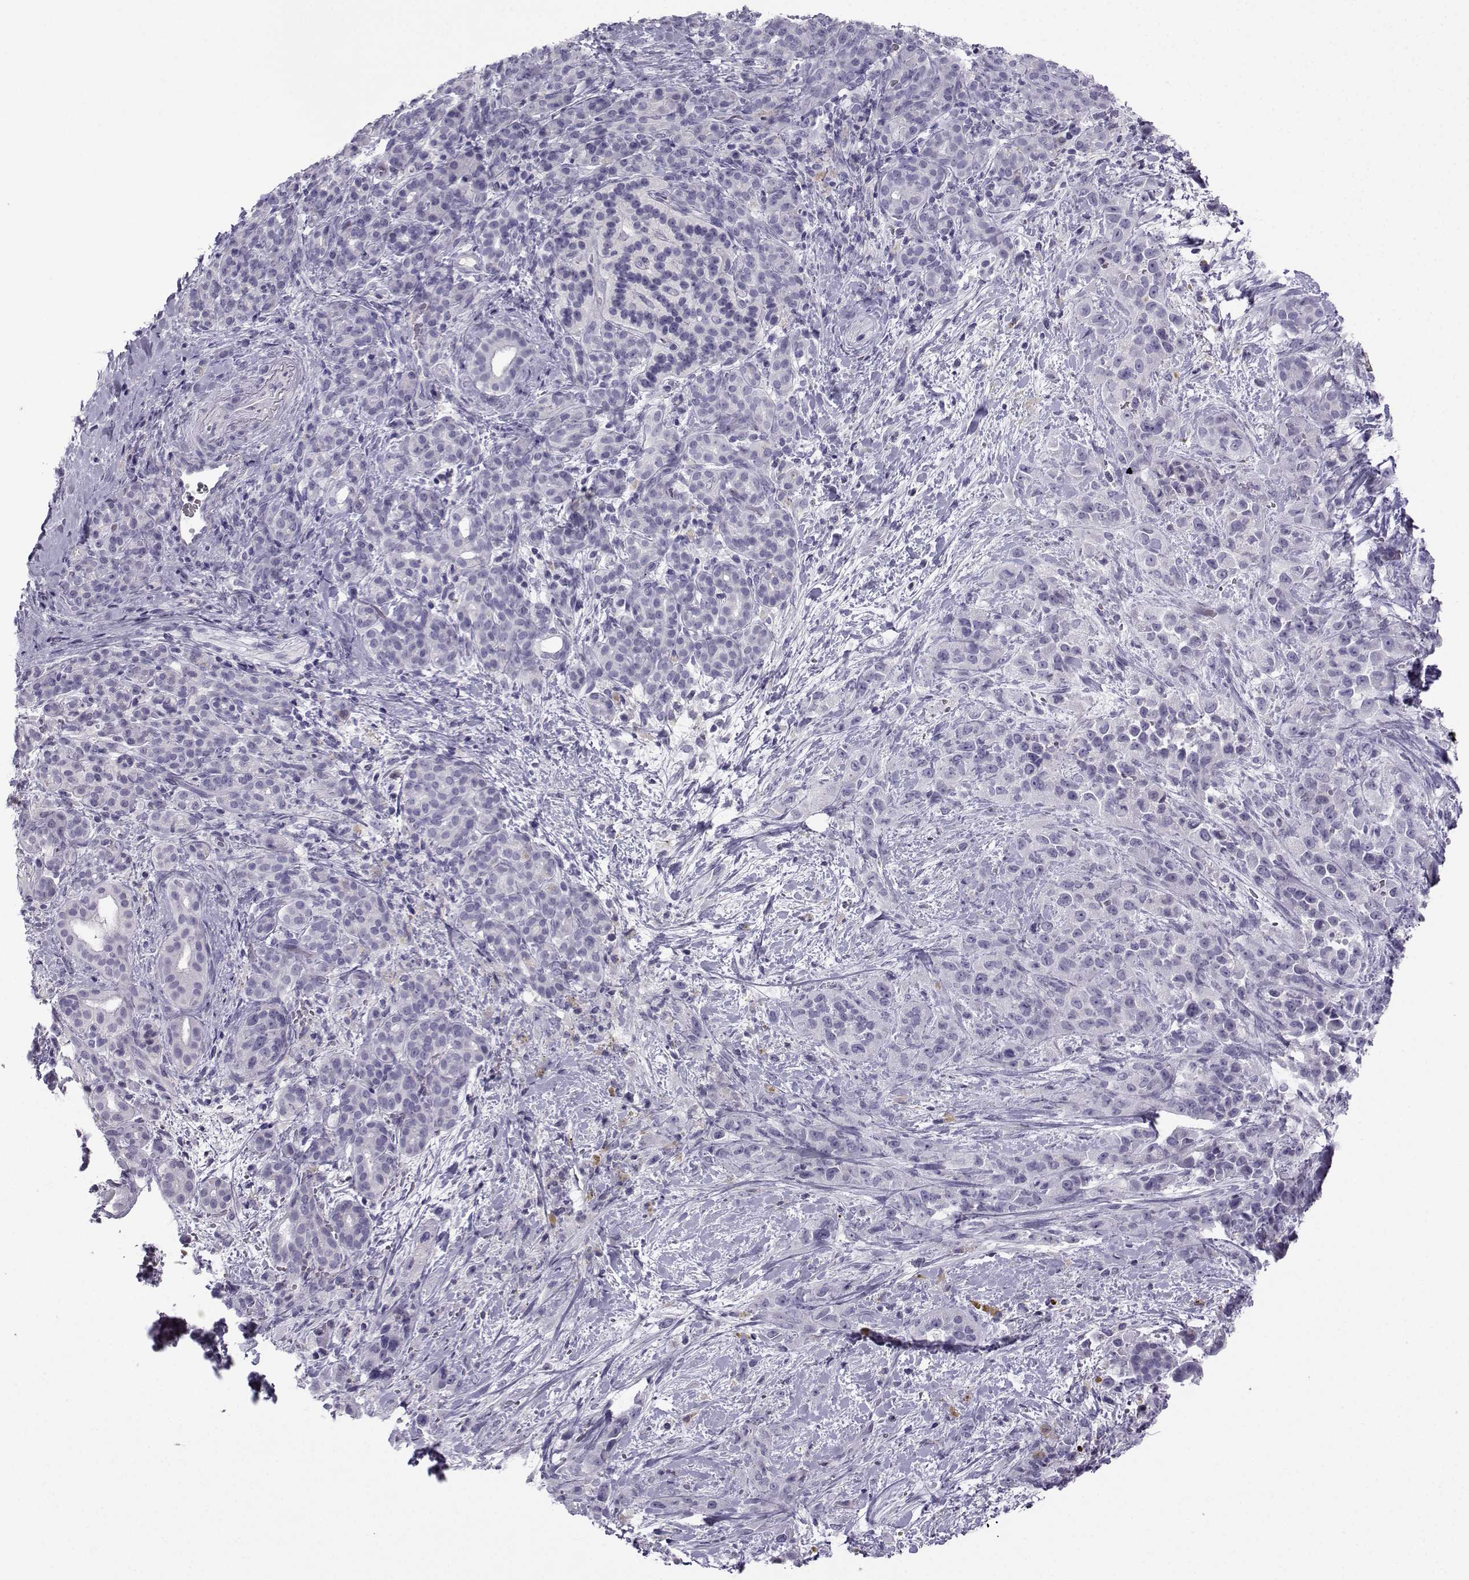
{"staining": {"intensity": "negative", "quantity": "none", "location": "none"}, "tissue": "pancreatic cancer", "cell_type": "Tumor cells", "image_type": "cancer", "snomed": [{"axis": "morphology", "description": "Adenocarcinoma, NOS"}, {"axis": "topography", "description": "Pancreas"}], "caption": "IHC photomicrograph of neoplastic tissue: pancreatic cancer (adenocarcinoma) stained with DAB demonstrates no significant protein positivity in tumor cells. The staining is performed using DAB brown chromogen with nuclei counter-stained in using hematoxylin.", "gene": "ARMC2", "patient": {"sex": "male", "age": 44}}